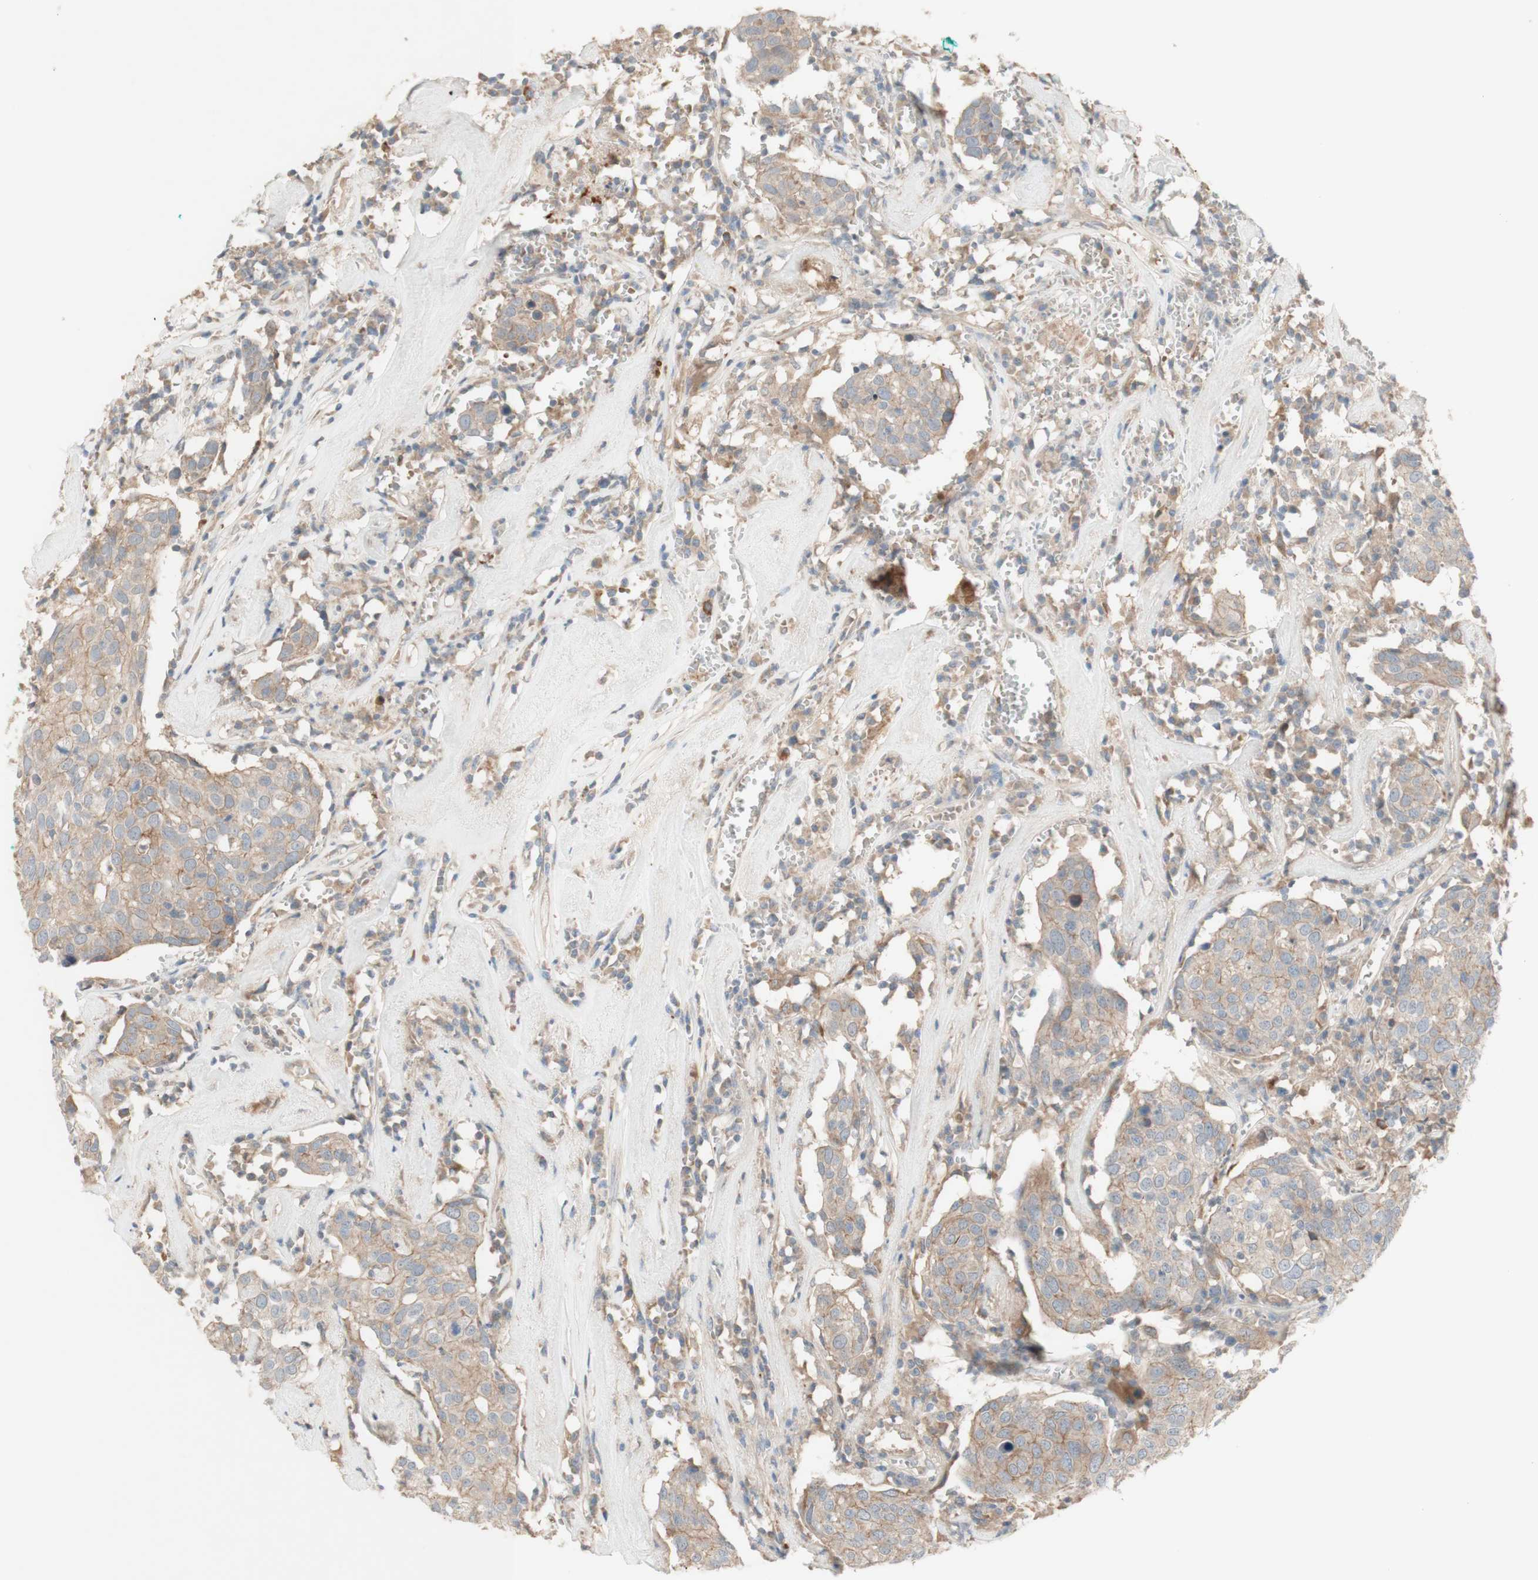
{"staining": {"intensity": "weak", "quantity": ">75%", "location": "cytoplasmic/membranous"}, "tissue": "head and neck cancer", "cell_type": "Tumor cells", "image_type": "cancer", "snomed": [{"axis": "morphology", "description": "Adenocarcinoma, NOS"}, {"axis": "topography", "description": "Salivary gland"}, {"axis": "topography", "description": "Head-Neck"}], "caption": "This is a photomicrograph of immunohistochemistry staining of head and neck cancer (adenocarcinoma), which shows weak staining in the cytoplasmic/membranous of tumor cells.", "gene": "PTGER4", "patient": {"sex": "female", "age": 65}}